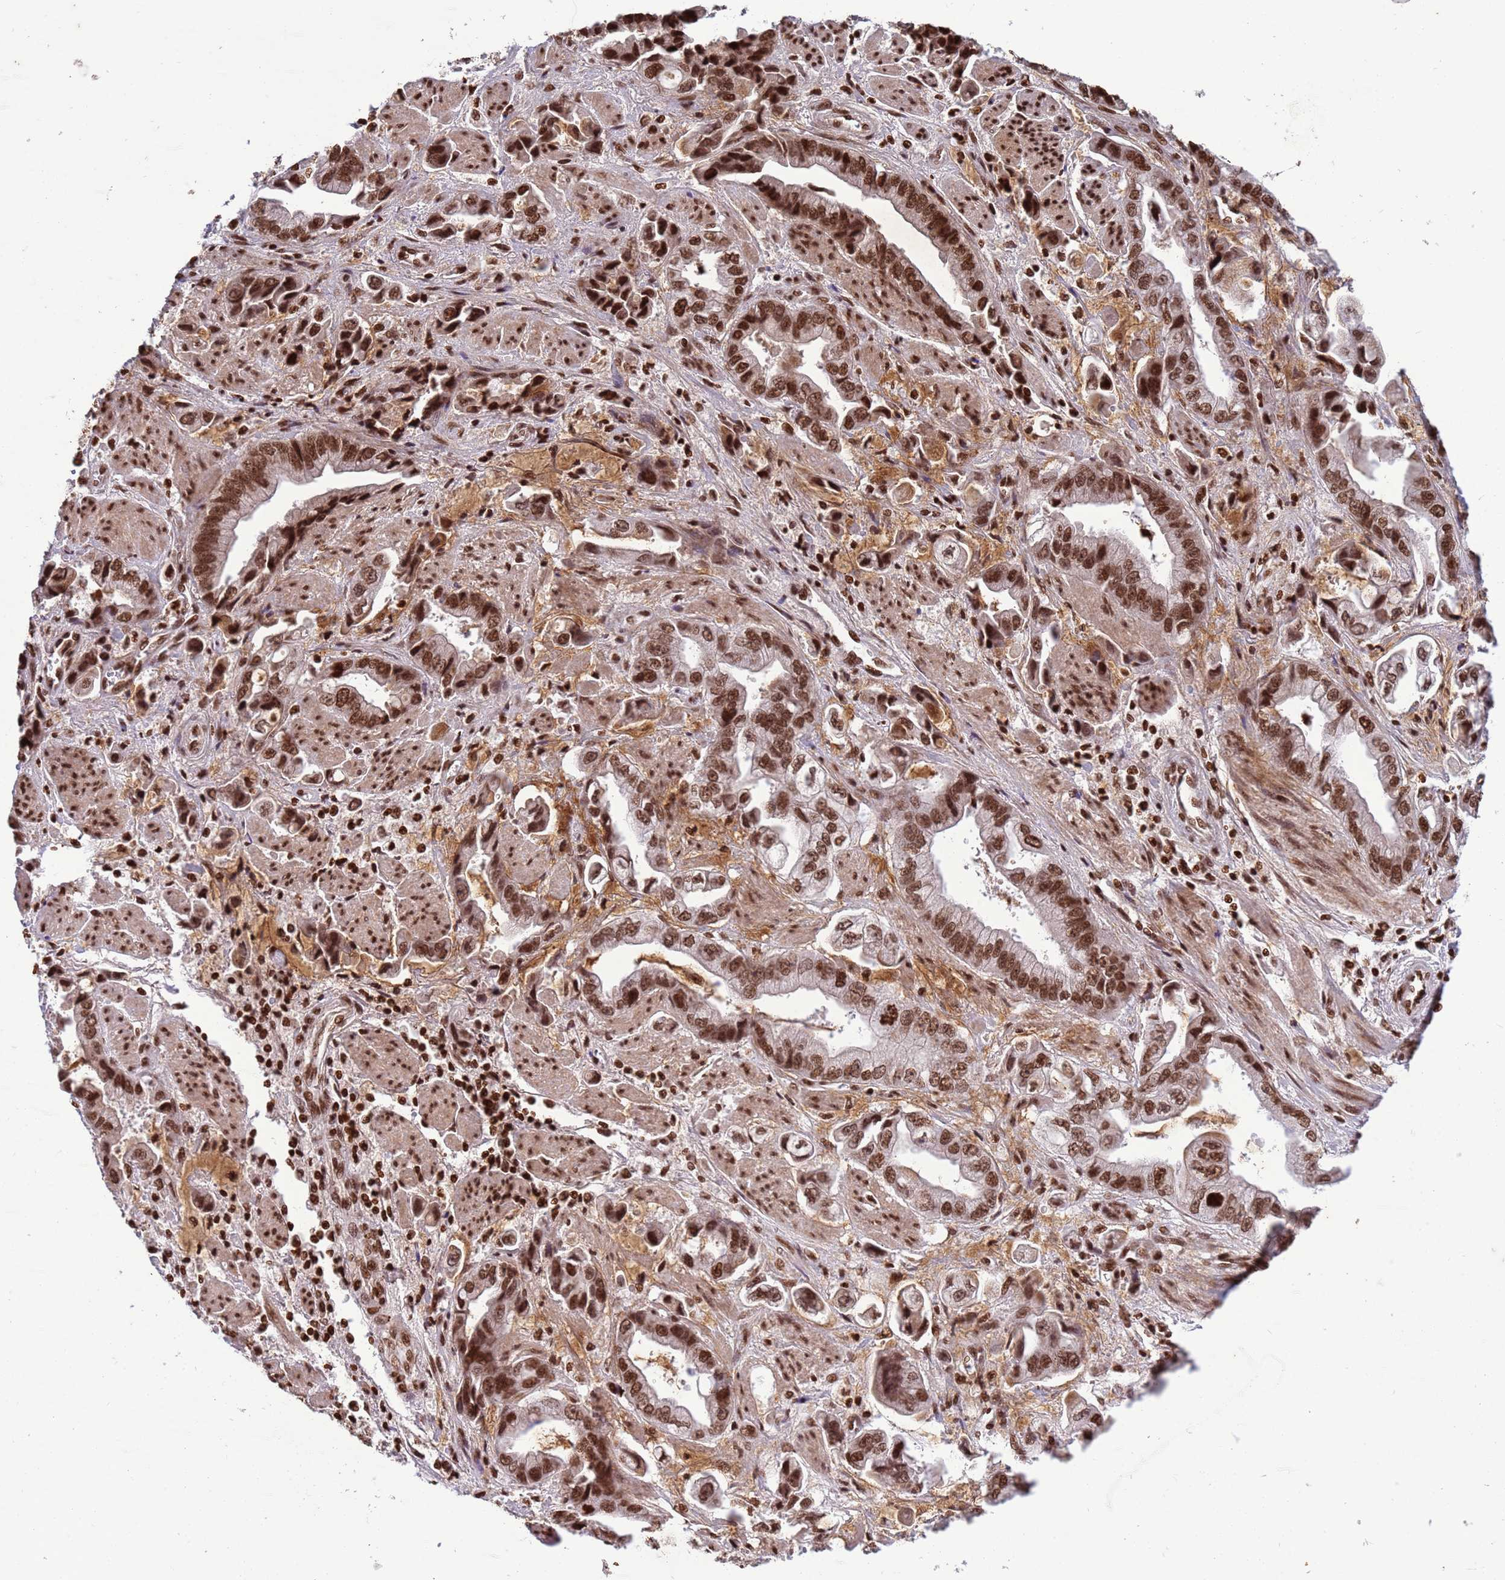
{"staining": {"intensity": "strong", "quantity": ">75%", "location": "nuclear"}, "tissue": "stomach cancer", "cell_type": "Tumor cells", "image_type": "cancer", "snomed": [{"axis": "morphology", "description": "Adenocarcinoma, NOS"}, {"axis": "topography", "description": "Stomach"}], "caption": "Immunohistochemistry (IHC) of stomach cancer exhibits high levels of strong nuclear staining in approximately >75% of tumor cells.", "gene": "H3-3B", "patient": {"sex": "male", "age": 62}}